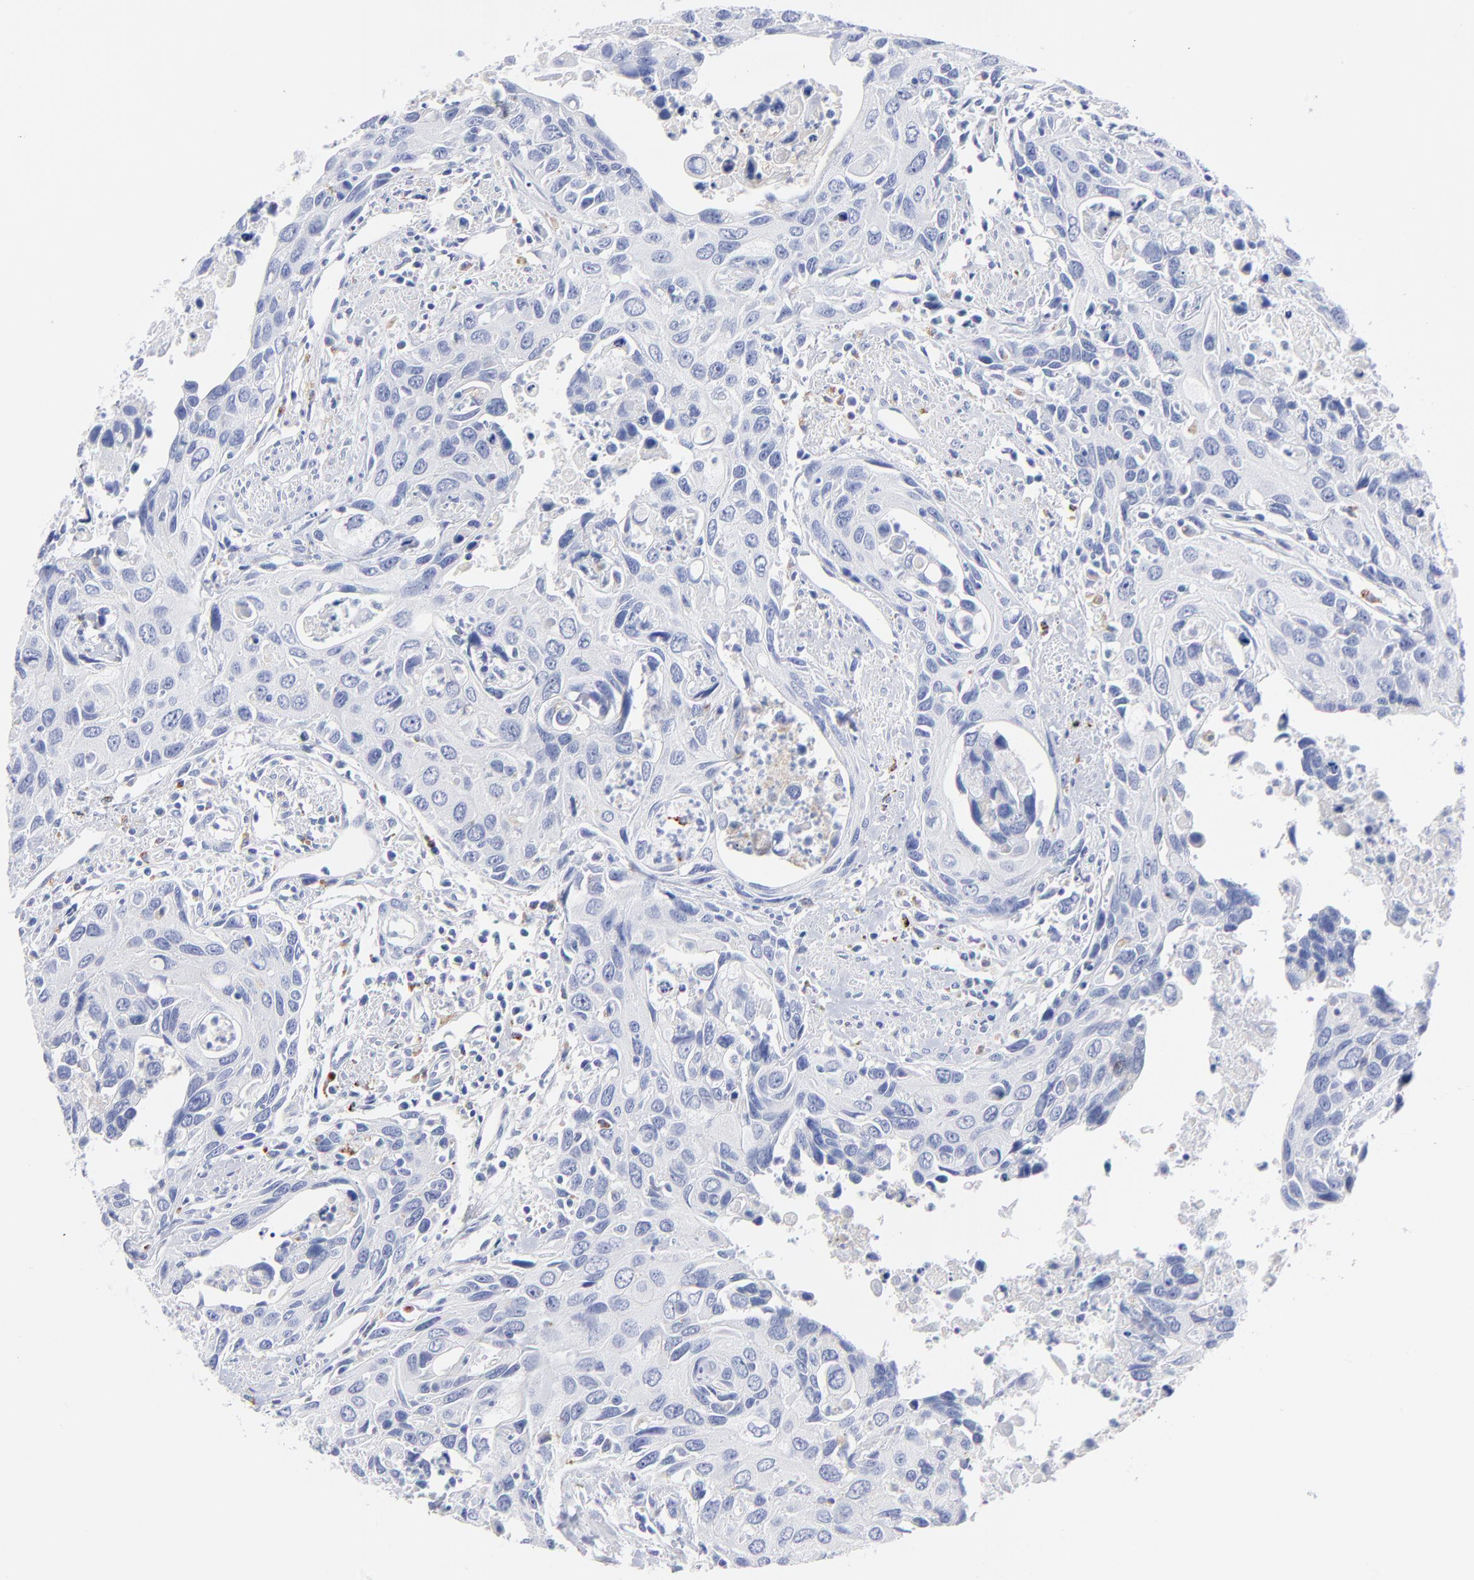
{"staining": {"intensity": "negative", "quantity": "none", "location": "none"}, "tissue": "urothelial cancer", "cell_type": "Tumor cells", "image_type": "cancer", "snomed": [{"axis": "morphology", "description": "Urothelial carcinoma, High grade"}, {"axis": "topography", "description": "Urinary bladder"}], "caption": "This image is of urothelial carcinoma (high-grade) stained with immunohistochemistry (IHC) to label a protein in brown with the nuclei are counter-stained blue. There is no staining in tumor cells. (DAB (3,3'-diaminobenzidine) immunohistochemistry (IHC) with hematoxylin counter stain).", "gene": "CPVL", "patient": {"sex": "male", "age": 71}}